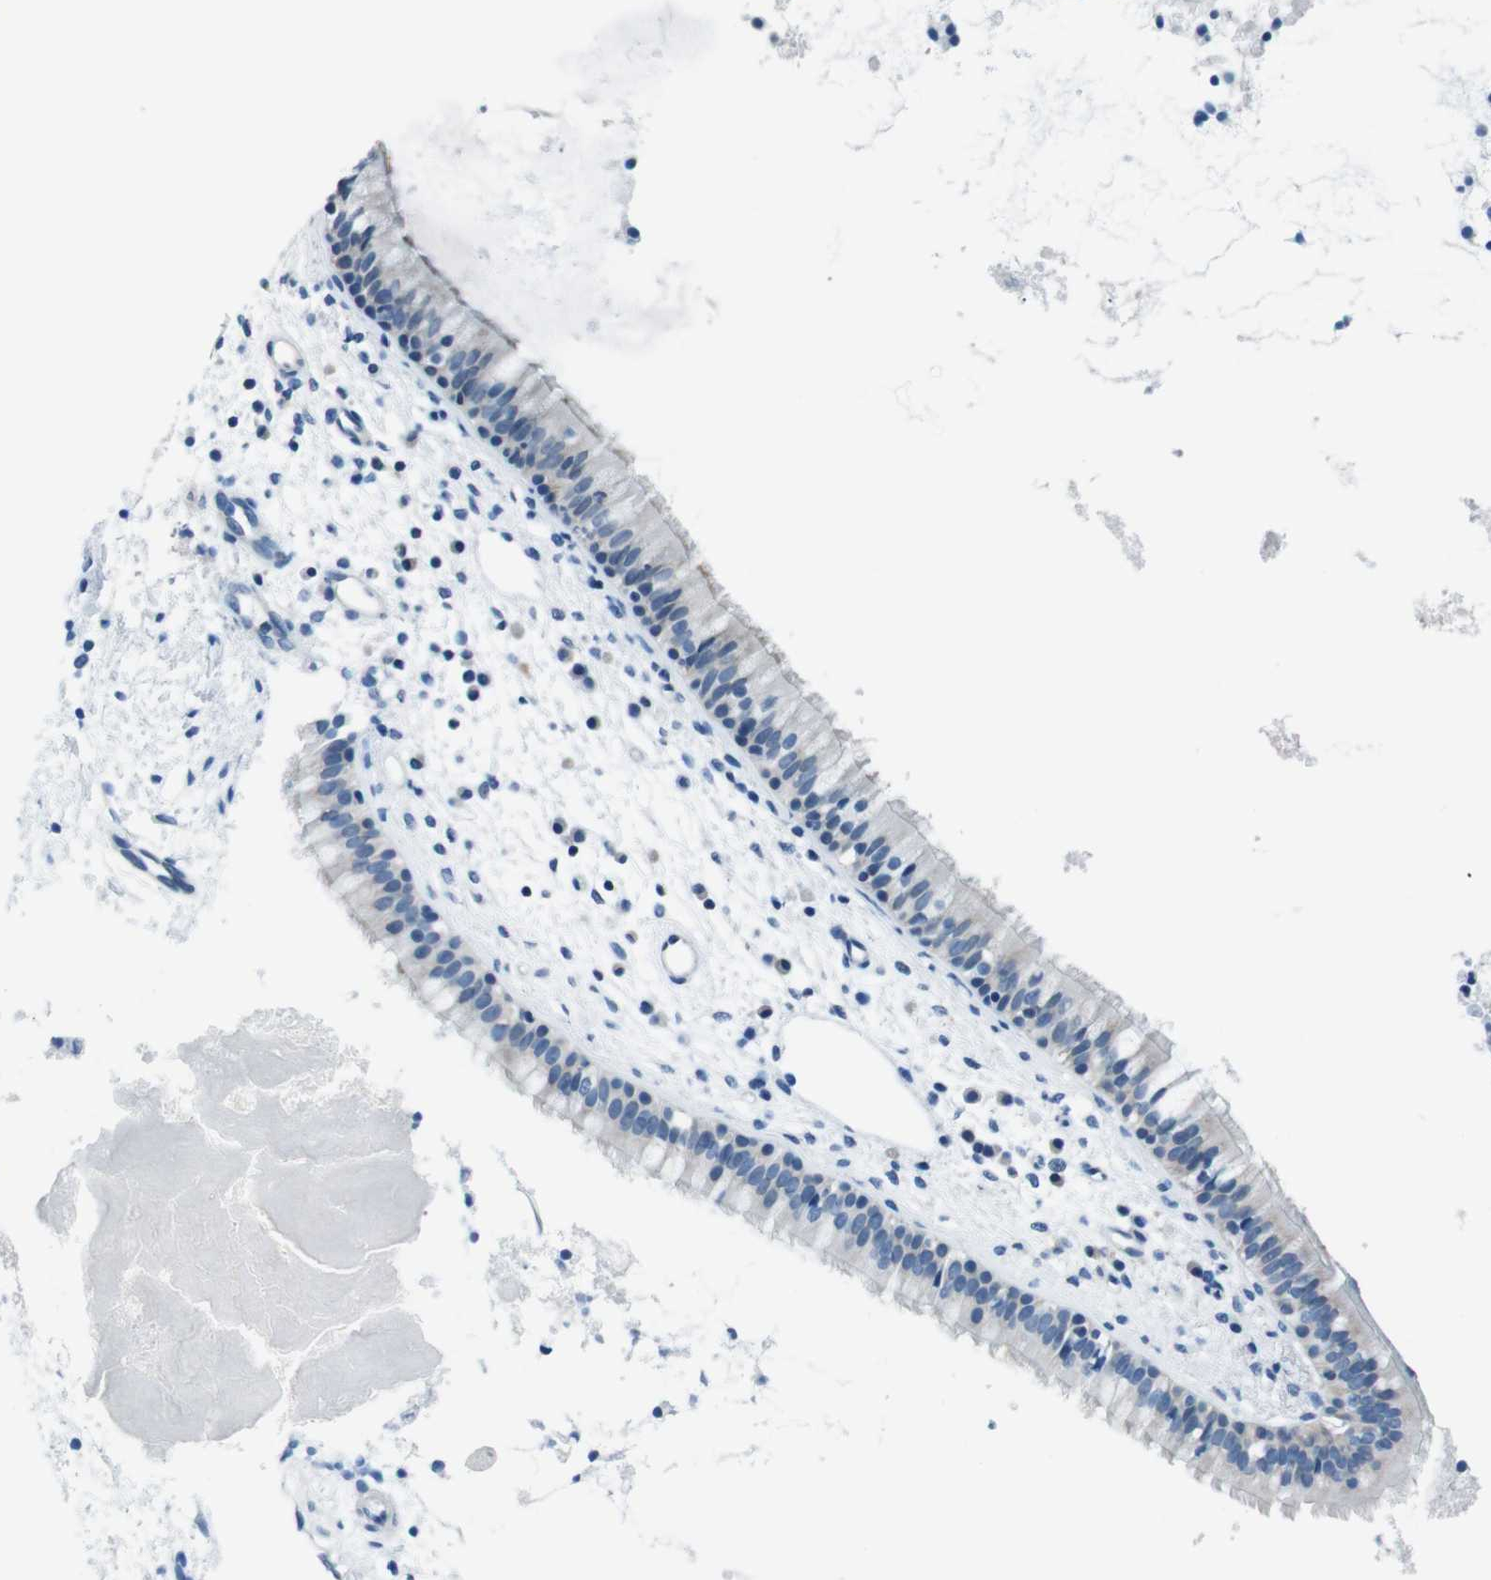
{"staining": {"intensity": "weak", "quantity": "<25%", "location": "cytoplasmic/membranous"}, "tissue": "nasopharynx", "cell_type": "Respiratory epithelial cells", "image_type": "normal", "snomed": [{"axis": "morphology", "description": "Normal tissue, NOS"}, {"axis": "topography", "description": "Nasopharynx"}], "caption": "Respiratory epithelial cells are negative for protein expression in benign human nasopharynx. (DAB immunohistochemistry, high magnification).", "gene": "NANOS2", "patient": {"sex": "male", "age": 21}}